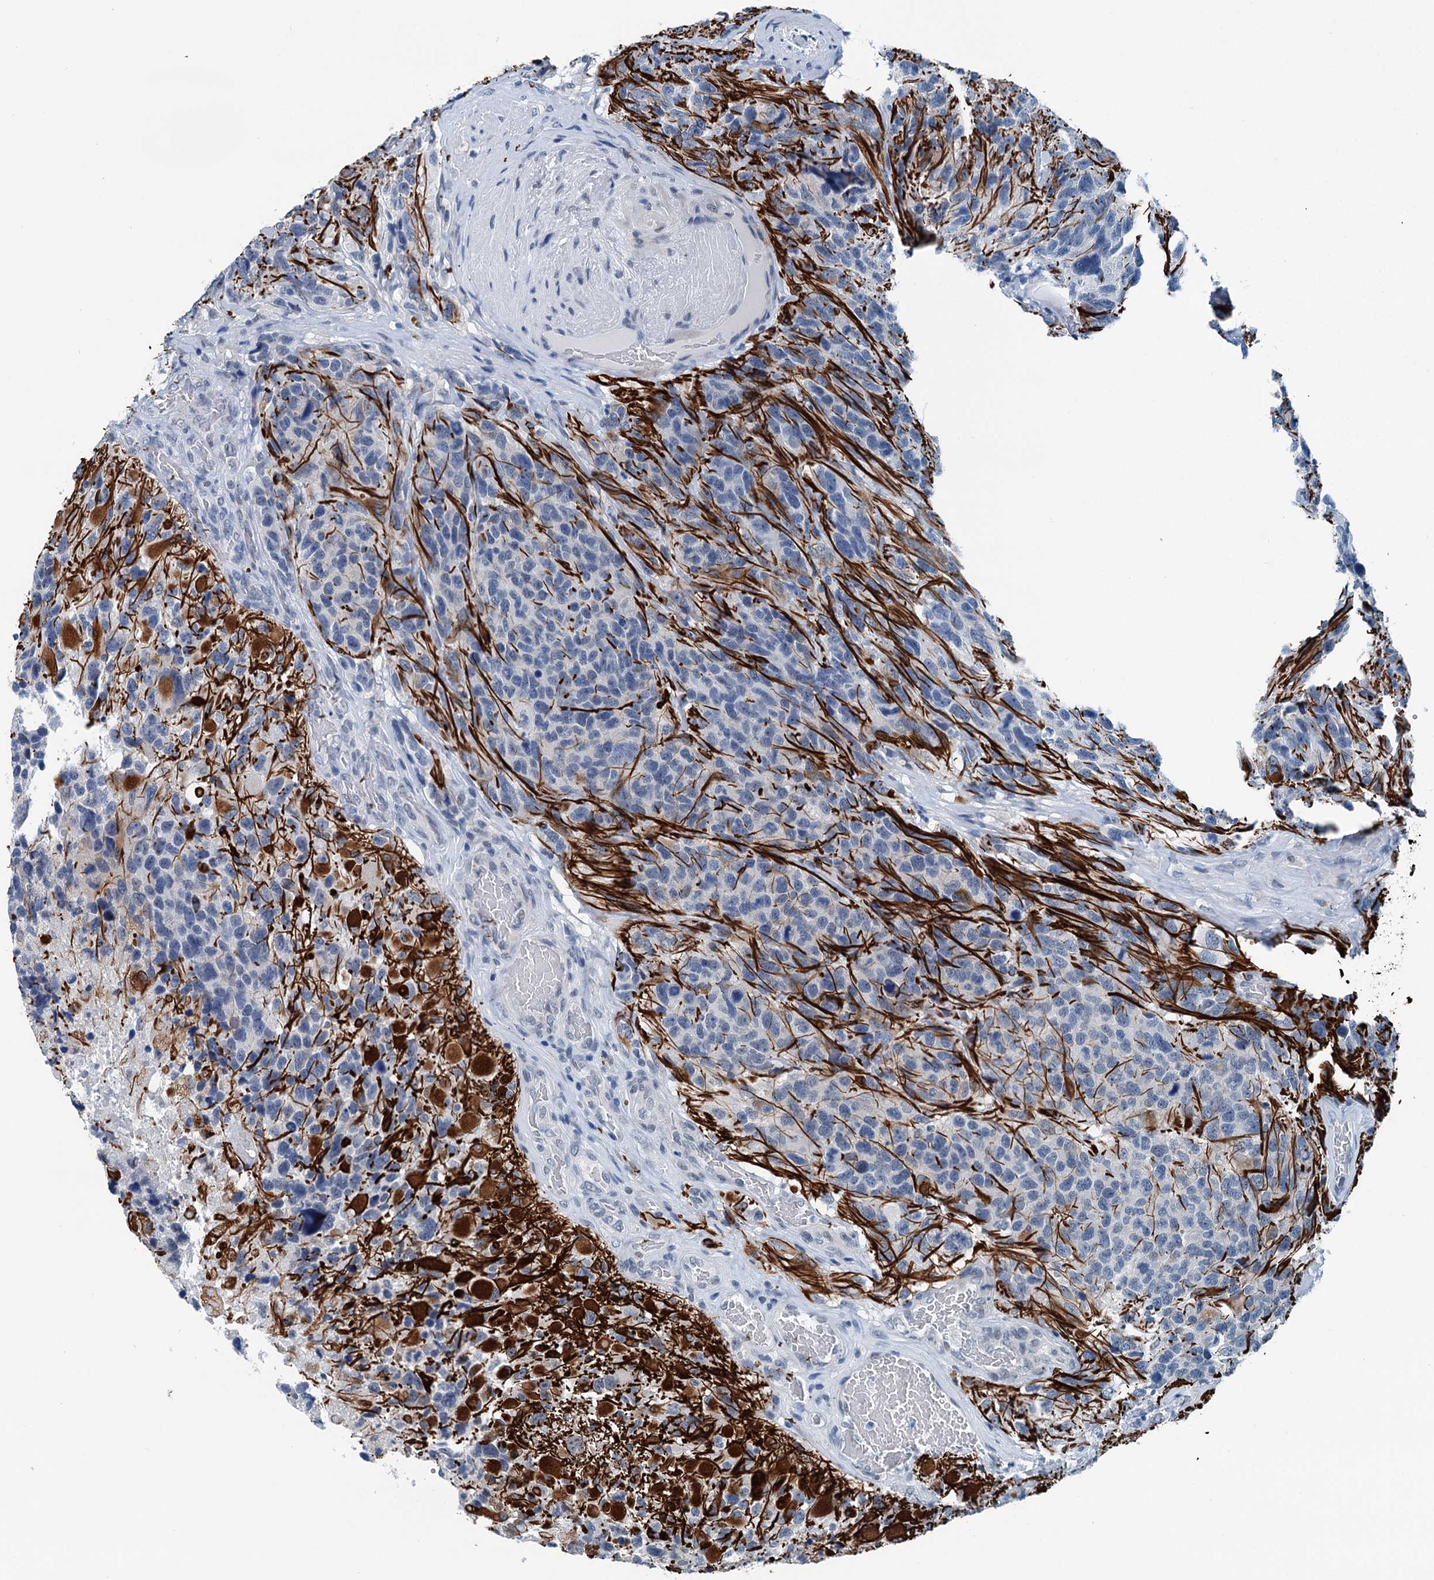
{"staining": {"intensity": "strong", "quantity": "<25%", "location": "cytoplasmic/membranous"}, "tissue": "glioma", "cell_type": "Tumor cells", "image_type": "cancer", "snomed": [{"axis": "morphology", "description": "Glioma, malignant, High grade"}, {"axis": "topography", "description": "Brain"}], "caption": "Strong cytoplasmic/membranous staining is seen in approximately <25% of tumor cells in high-grade glioma (malignant).", "gene": "TRPT1", "patient": {"sex": "male", "age": 69}}